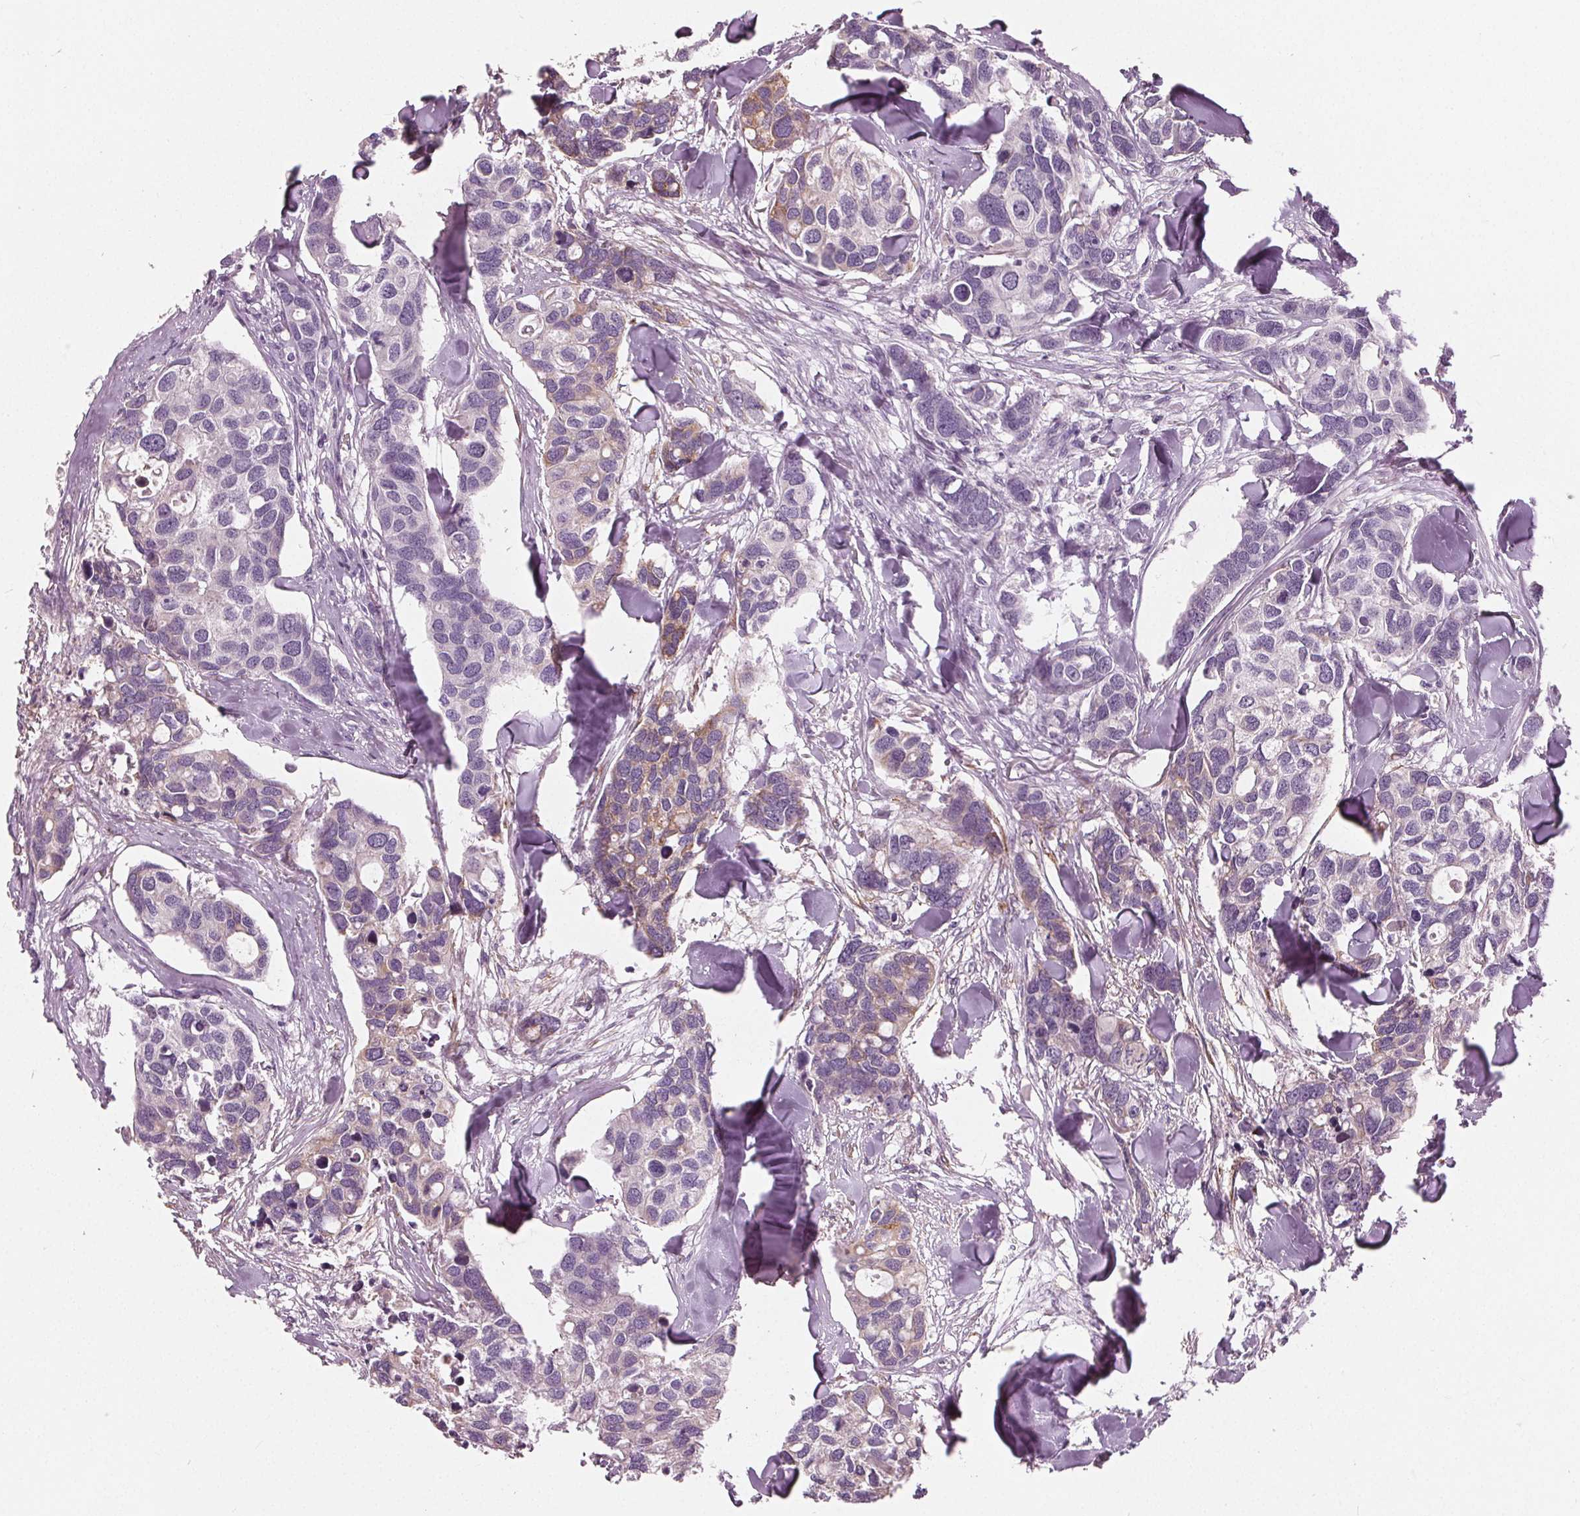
{"staining": {"intensity": "weak", "quantity": "<25%", "location": "cytoplasmic/membranous"}, "tissue": "breast cancer", "cell_type": "Tumor cells", "image_type": "cancer", "snomed": [{"axis": "morphology", "description": "Duct carcinoma"}, {"axis": "topography", "description": "Breast"}], "caption": "Protein analysis of invasive ductal carcinoma (breast) reveals no significant positivity in tumor cells.", "gene": "LHFPL7", "patient": {"sex": "female", "age": 83}}